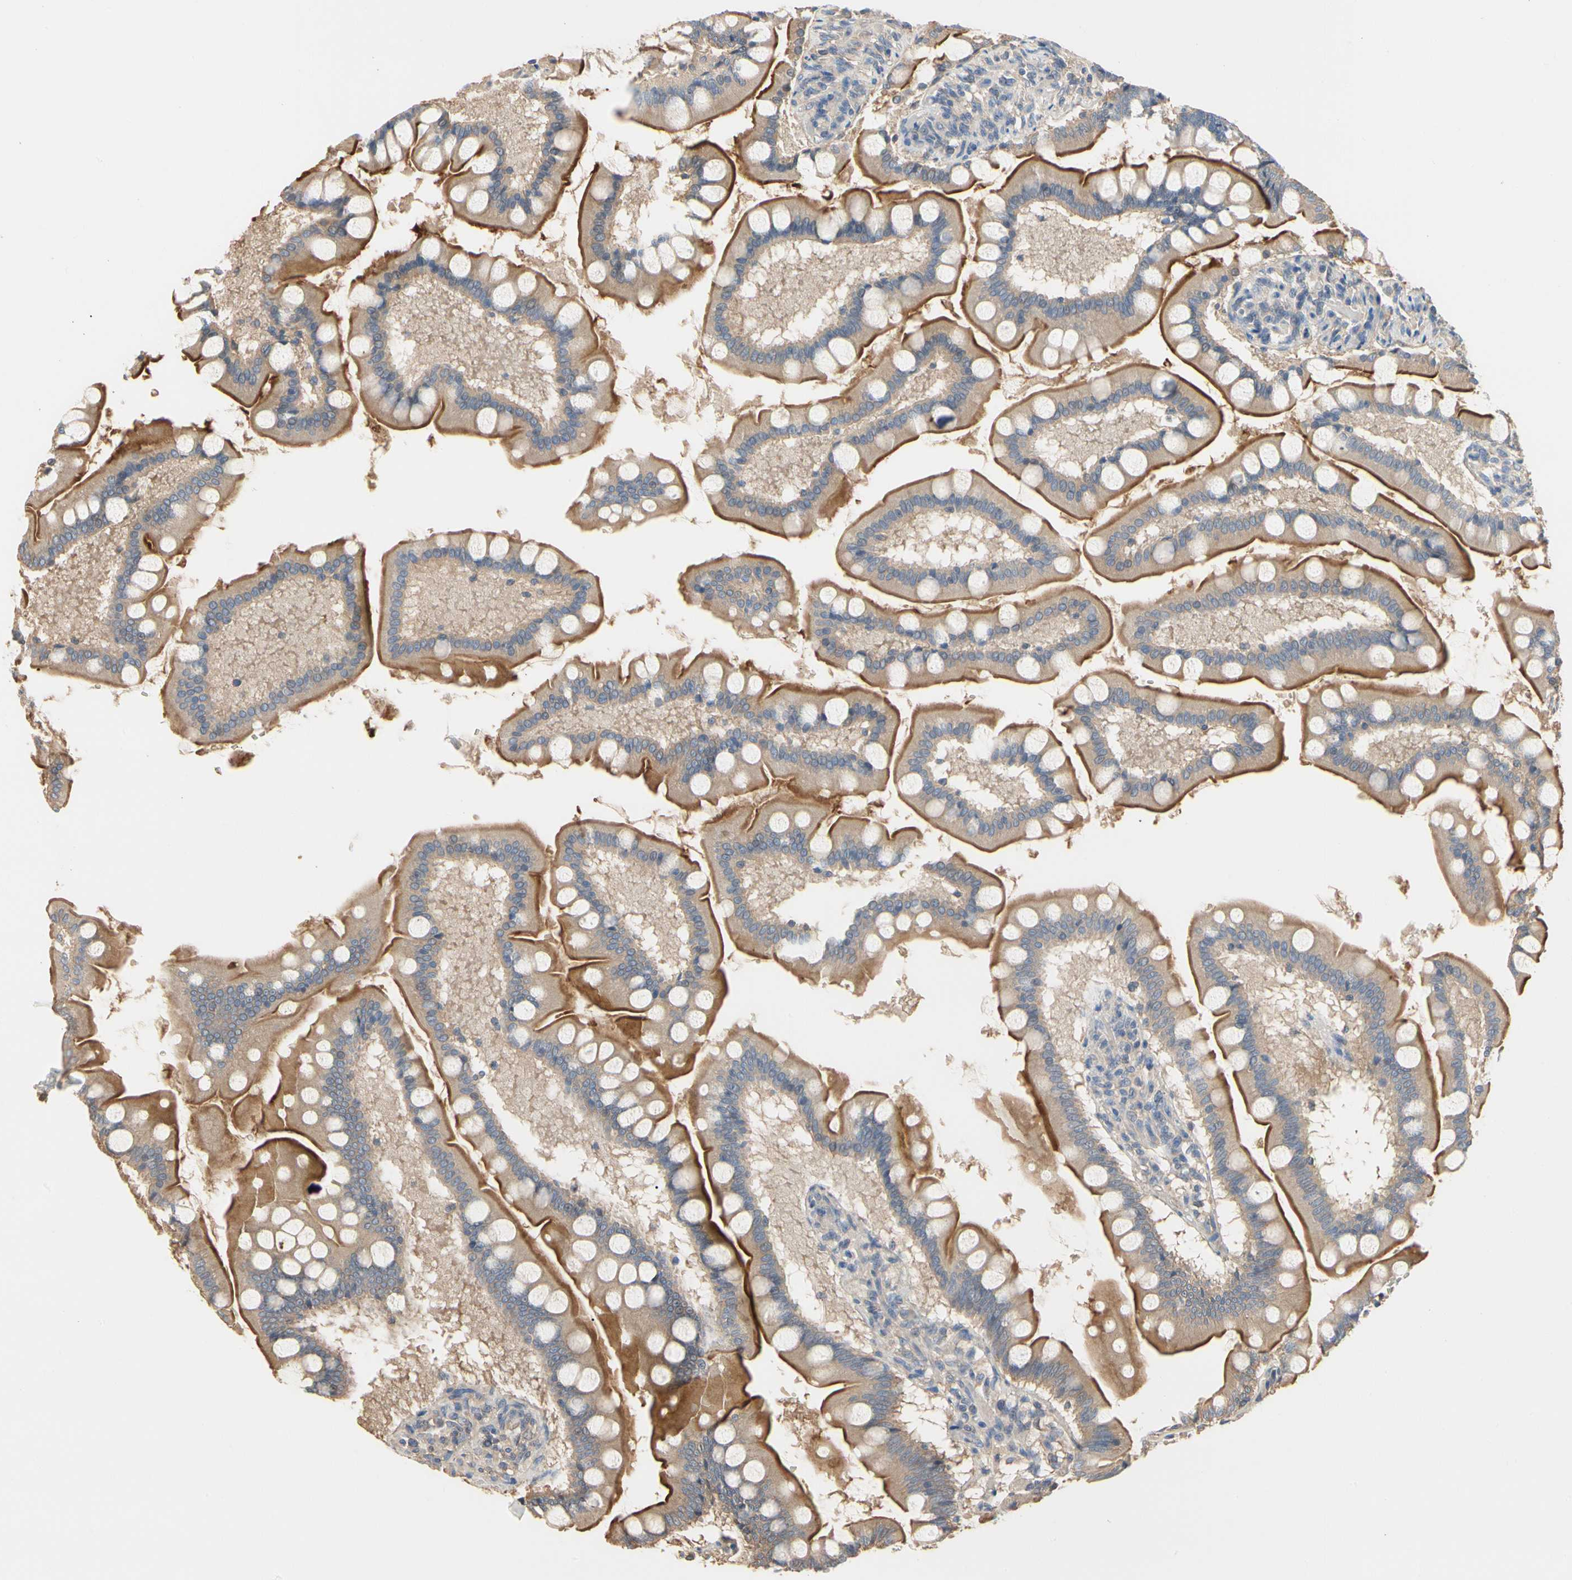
{"staining": {"intensity": "strong", "quantity": ">75%", "location": "cytoplasmic/membranous"}, "tissue": "small intestine", "cell_type": "Glandular cells", "image_type": "normal", "snomed": [{"axis": "morphology", "description": "Normal tissue, NOS"}, {"axis": "topography", "description": "Small intestine"}], "caption": "Immunohistochemical staining of benign small intestine exhibits strong cytoplasmic/membranous protein staining in approximately >75% of glandular cells.", "gene": "PDZK1", "patient": {"sex": "male", "age": 41}}